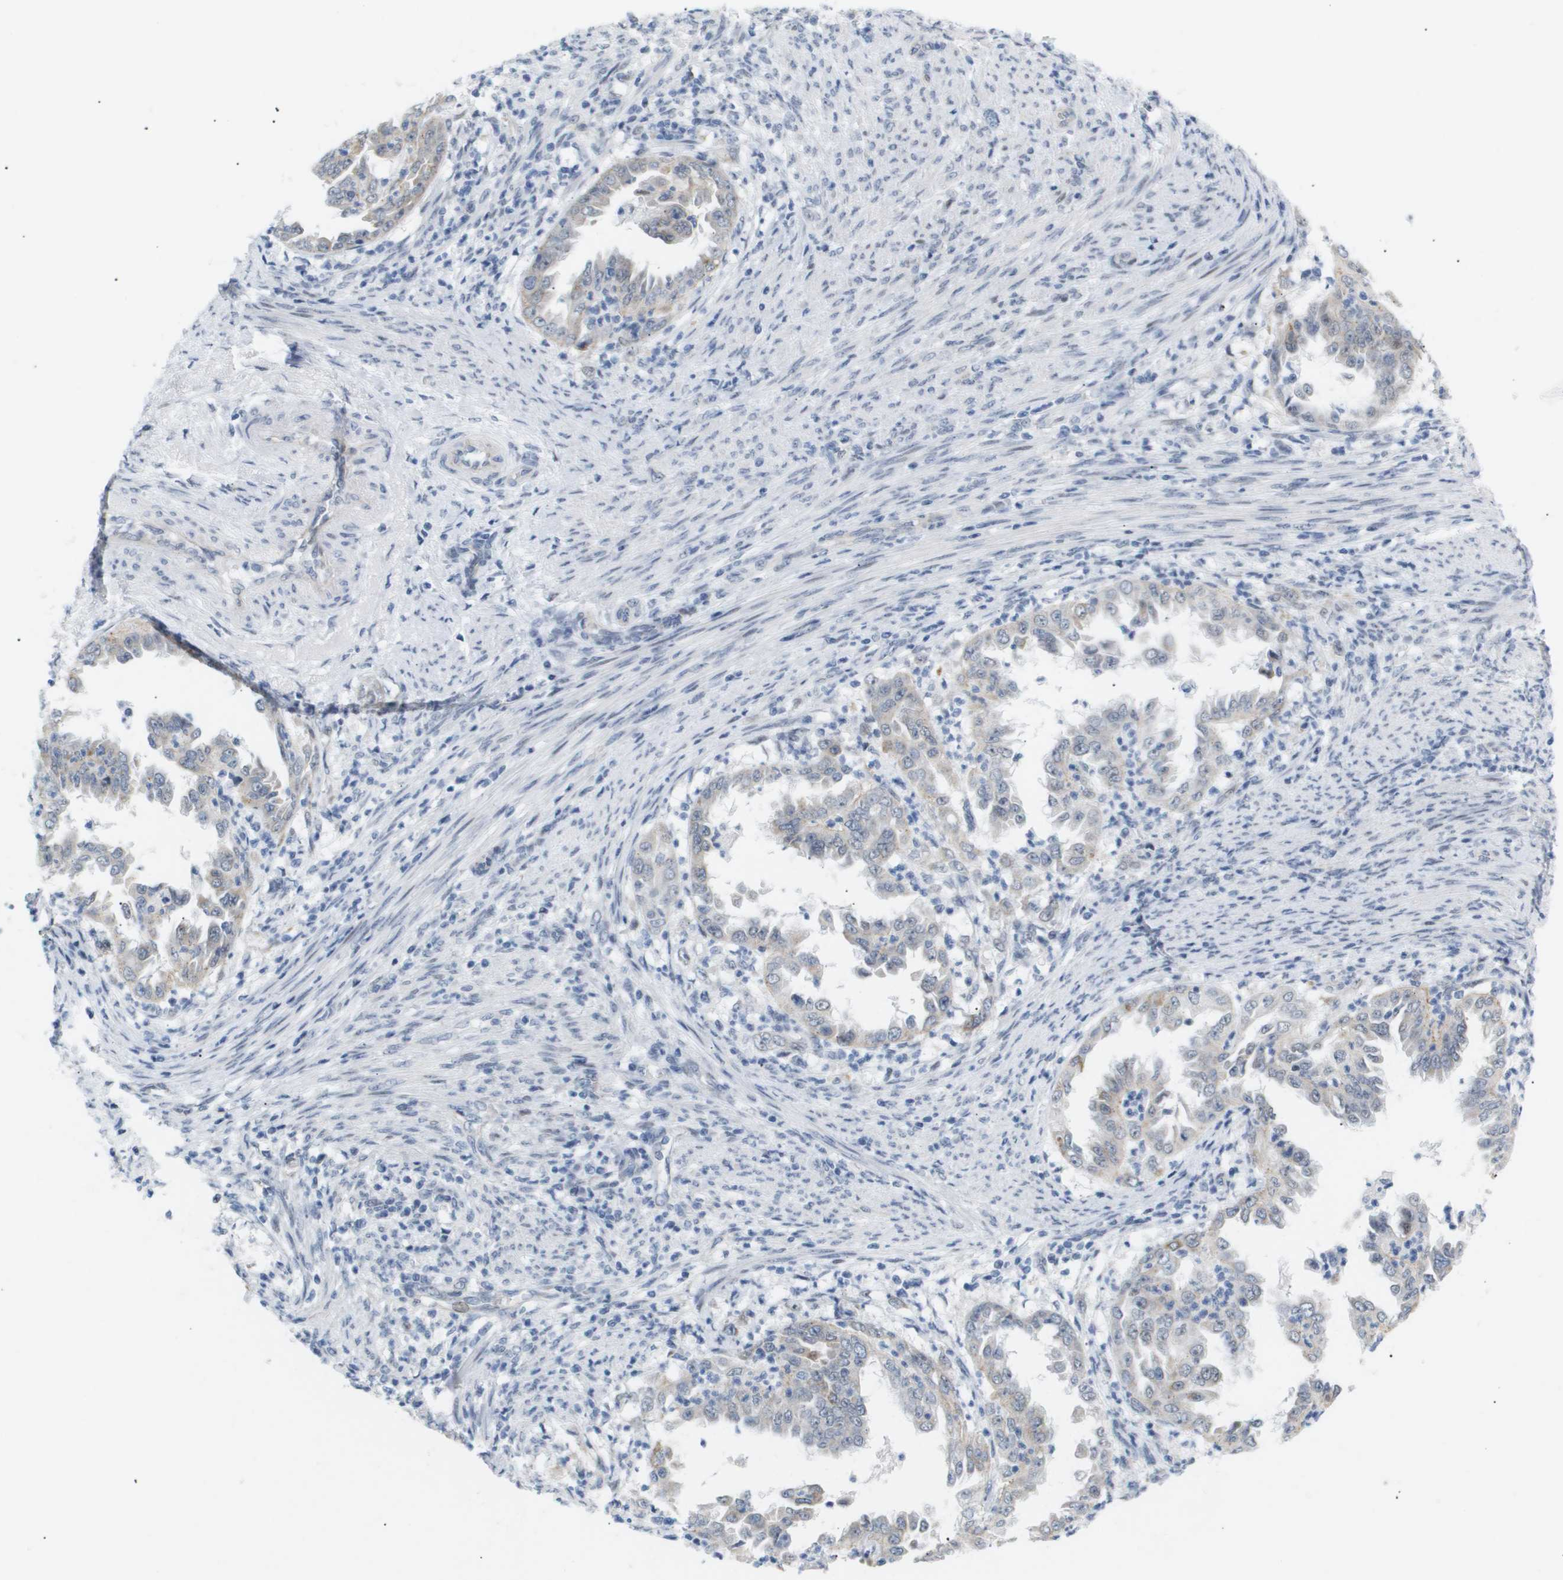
{"staining": {"intensity": "negative", "quantity": "none", "location": "none"}, "tissue": "endometrial cancer", "cell_type": "Tumor cells", "image_type": "cancer", "snomed": [{"axis": "morphology", "description": "Adenocarcinoma, NOS"}, {"axis": "topography", "description": "Endometrium"}], "caption": "Immunohistochemistry (IHC) micrograph of endometrial cancer (adenocarcinoma) stained for a protein (brown), which displays no staining in tumor cells.", "gene": "PPARD", "patient": {"sex": "female", "age": 85}}